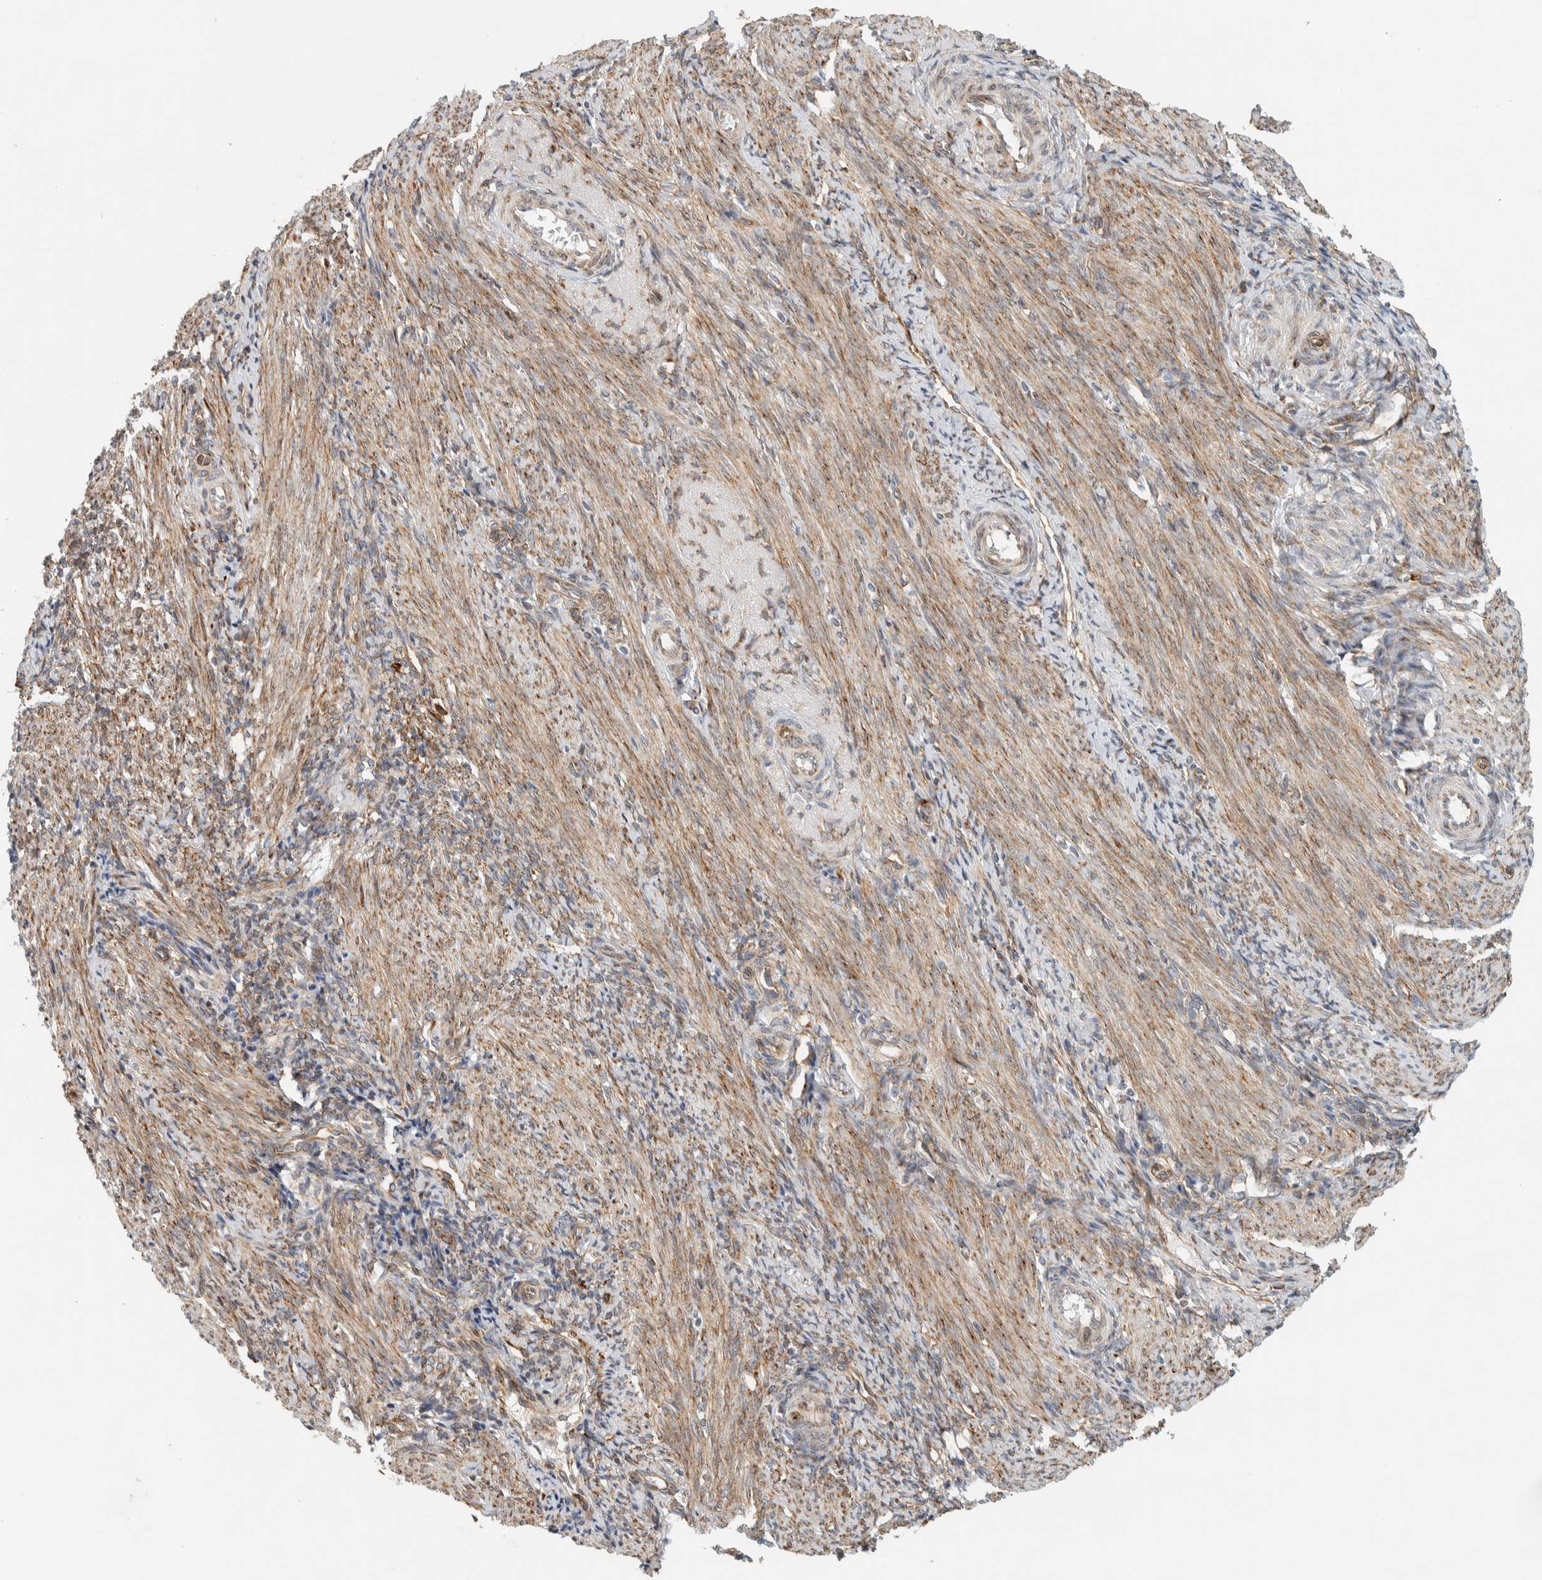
{"staining": {"intensity": "strong", "quantity": ">75%", "location": "cytoplasmic/membranous"}, "tissue": "endometrium", "cell_type": "Cells in endometrial stroma", "image_type": "normal", "snomed": [{"axis": "morphology", "description": "Normal tissue, NOS"}, {"axis": "topography", "description": "Uterus"}, {"axis": "topography", "description": "Endometrium"}], "caption": "This is a histology image of immunohistochemistry (IHC) staining of unremarkable endometrium, which shows strong staining in the cytoplasmic/membranous of cells in endometrial stroma.", "gene": "LLGL2", "patient": {"sex": "female", "age": 33}}